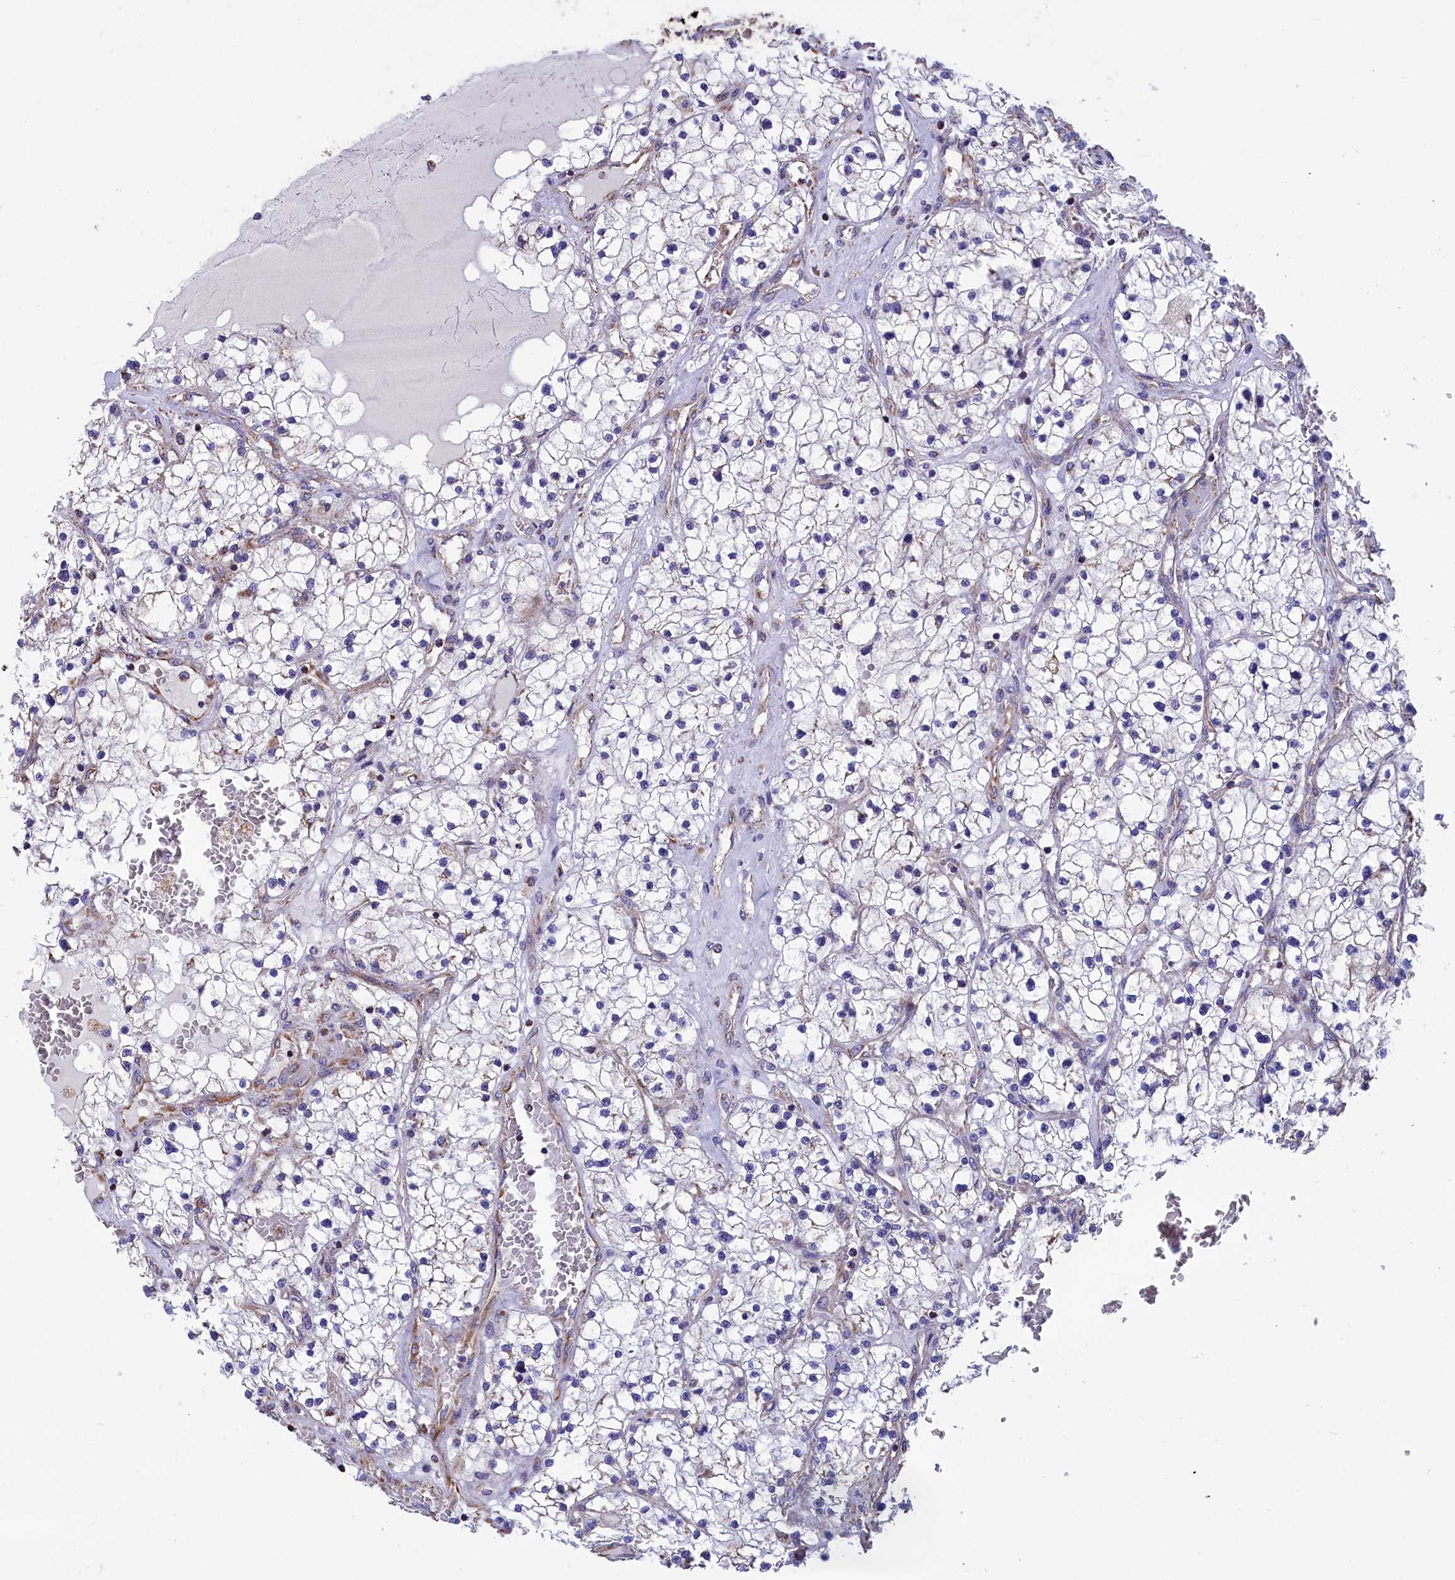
{"staining": {"intensity": "negative", "quantity": "none", "location": "none"}, "tissue": "renal cancer", "cell_type": "Tumor cells", "image_type": "cancer", "snomed": [{"axis": "morphology", "description": "Normal tissue, NOS"}, {"axis": "morphology", "description": "Adenocarcinoma, NOS"}, {"axis": "topography", "description": "Kidney"}], "caption": "IHC of human renal cancer (adenocarcinoma) reveals no positivity in tumor cells. Nuclei are stained in blue.", "gene": "GATB", "patient": {"sex": "male", "age": 68}}